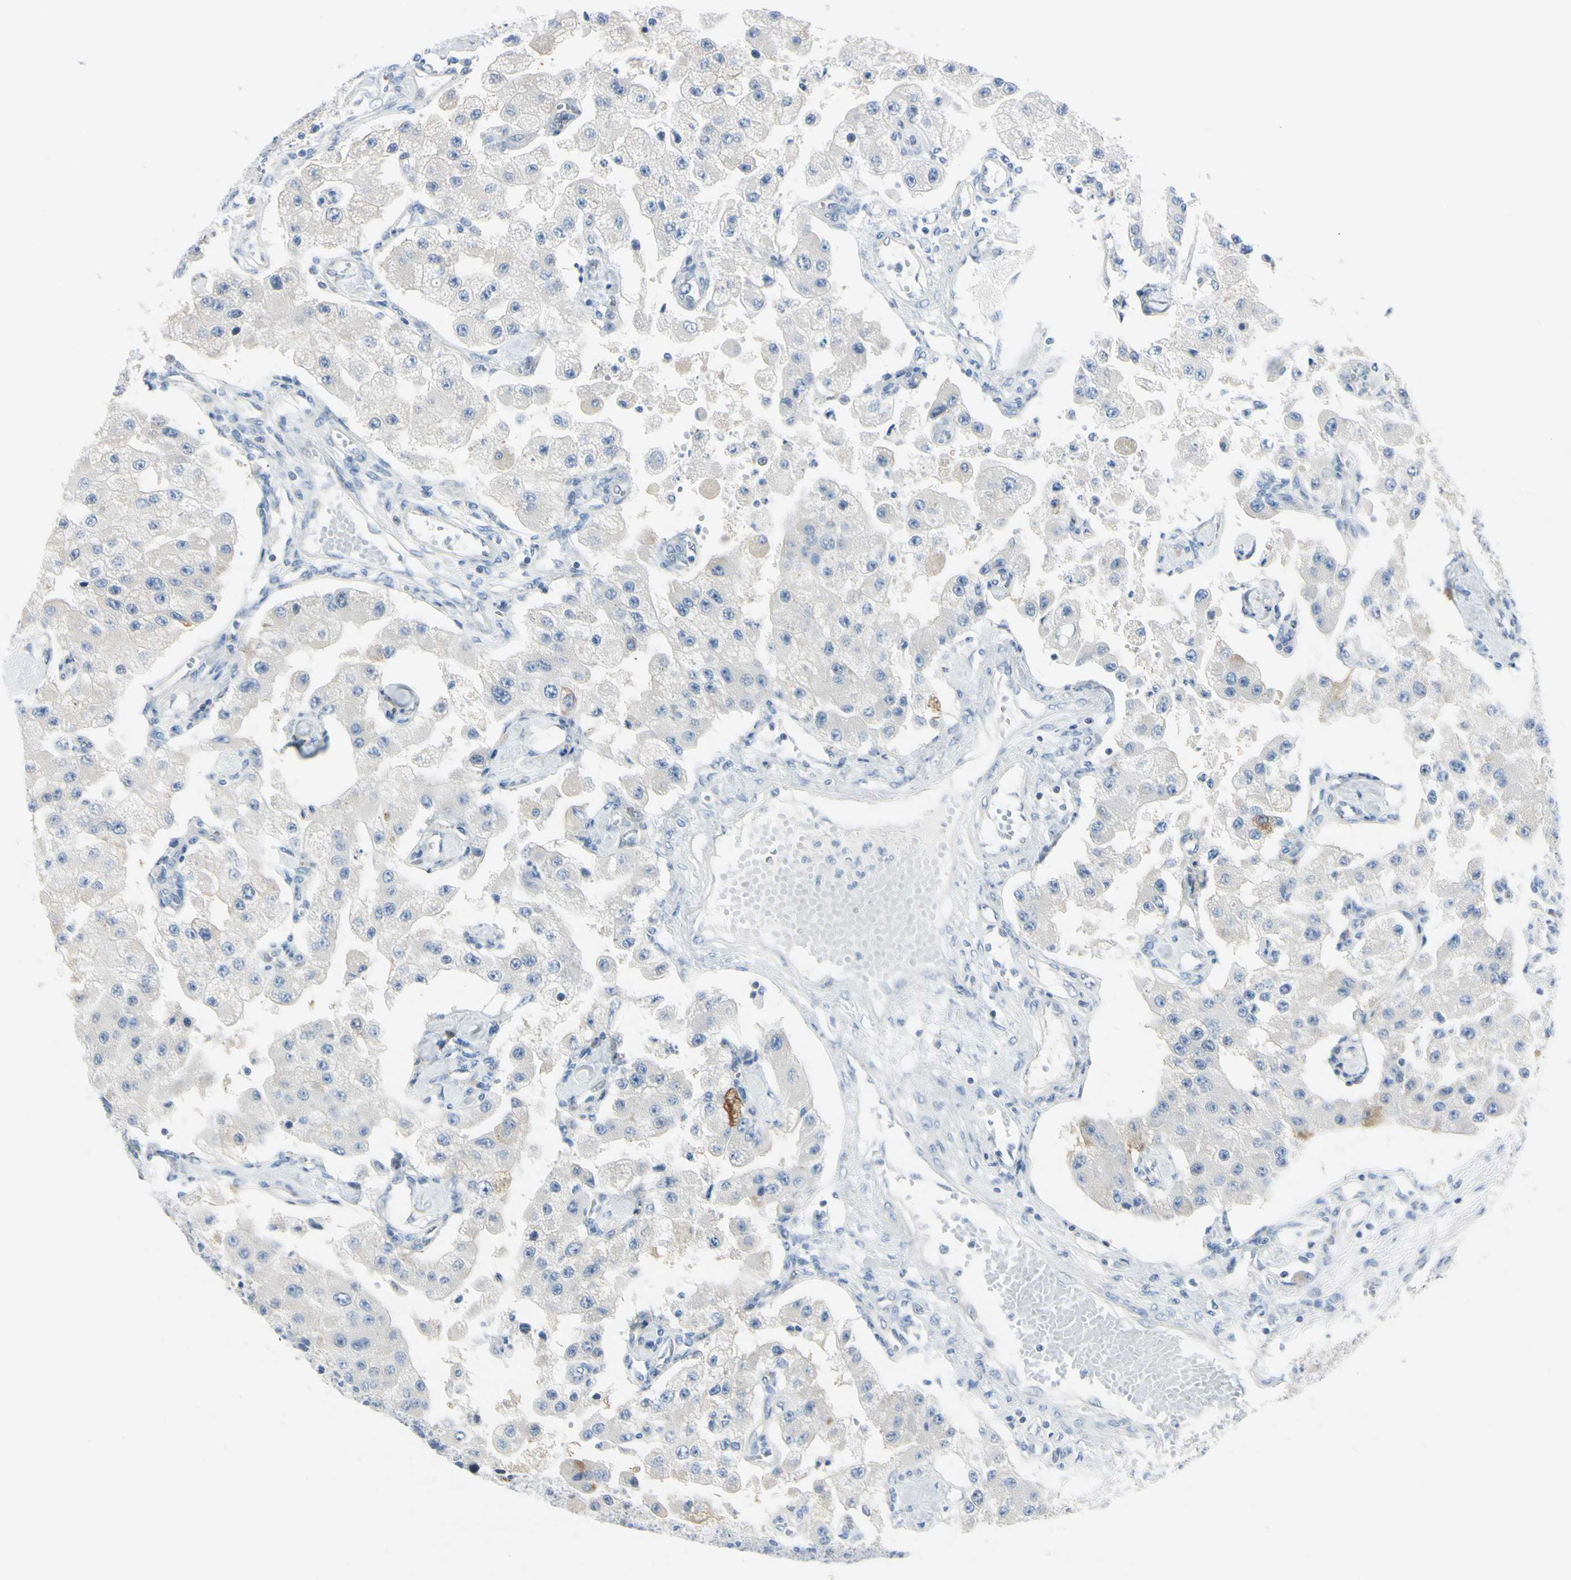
{"staining": {"intensity": "negative", "quantity": "none", "location": "none"}, "tissue": "carcinoid", "cell_type": "Tumor cells", "image_type": "cancer", "snomed": [{"axis": "morphology", "description": "Carcinoid, malignant, NOS"}, {"axis": "topography", "description": "Pancreas"}], "caption": "This is a photomicrograph of immunohistochemistry (IHC) staining of carcinoid, which shows no expression in tumor cells.", "gene": "ASB9", "patient": {"sex": "male", "age": 41}}